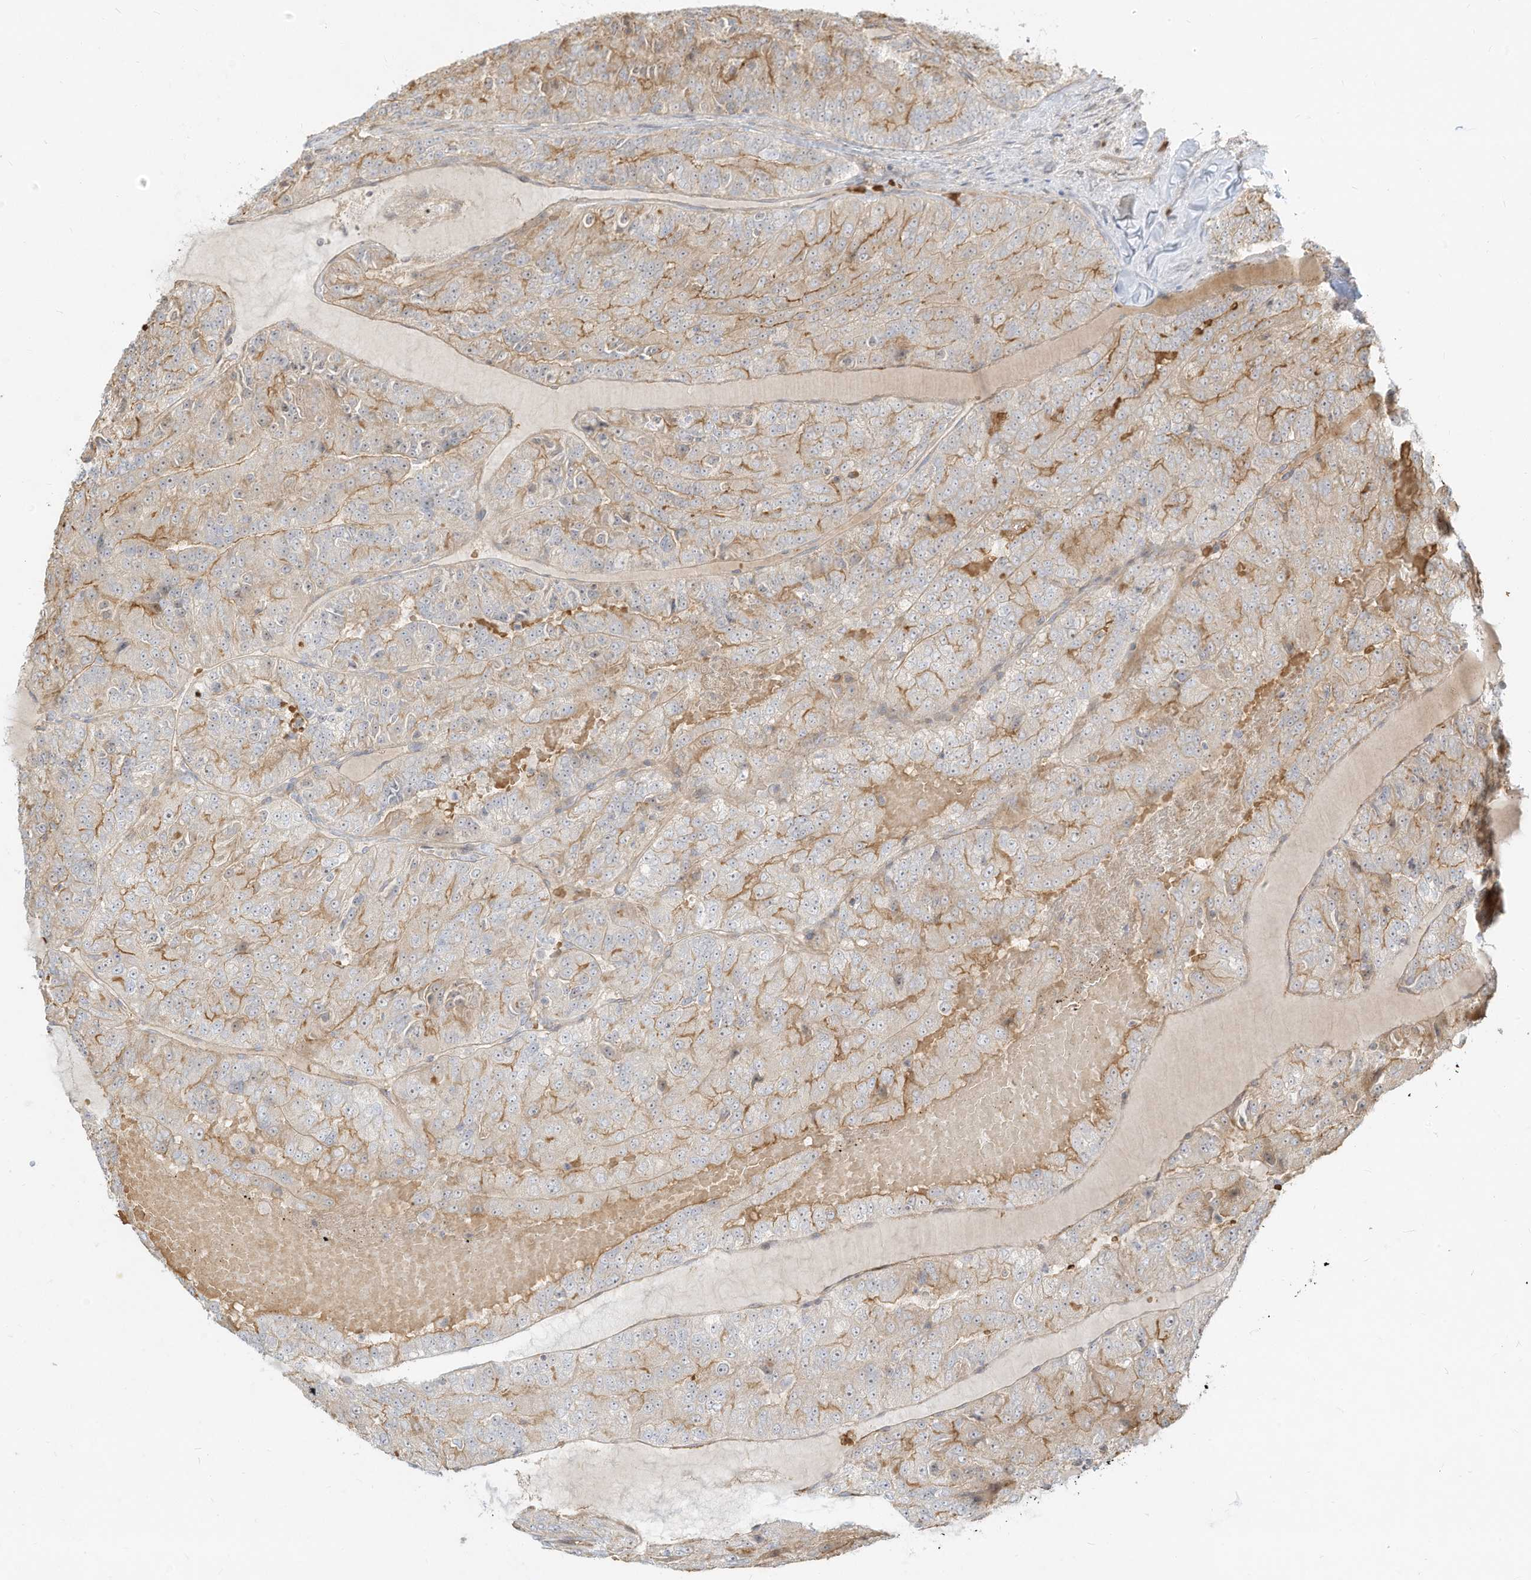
{"staining": {"intensity": "moderate", "quantity": "25%-75%", "location": "cytoplasmic/membranous"}, "tissue": "renal cancer", "cell_type": "Tumor cells", "image_type": "cancer", "snomed": [{"axis": "morphology", "description": "Adenocarcinoma, NOS"}, {"axis": "topography", "description": "Kidney"}], "caption": "High-power microscopy captured an IHC histopathology image of renal cancer (adenocarcinoma), revealing moderate cytoplasmic/membranous expression in about 25%-75% of tumor cells.", "gene": "OFD1", "patient": {"sex": "female", "age": 63}}